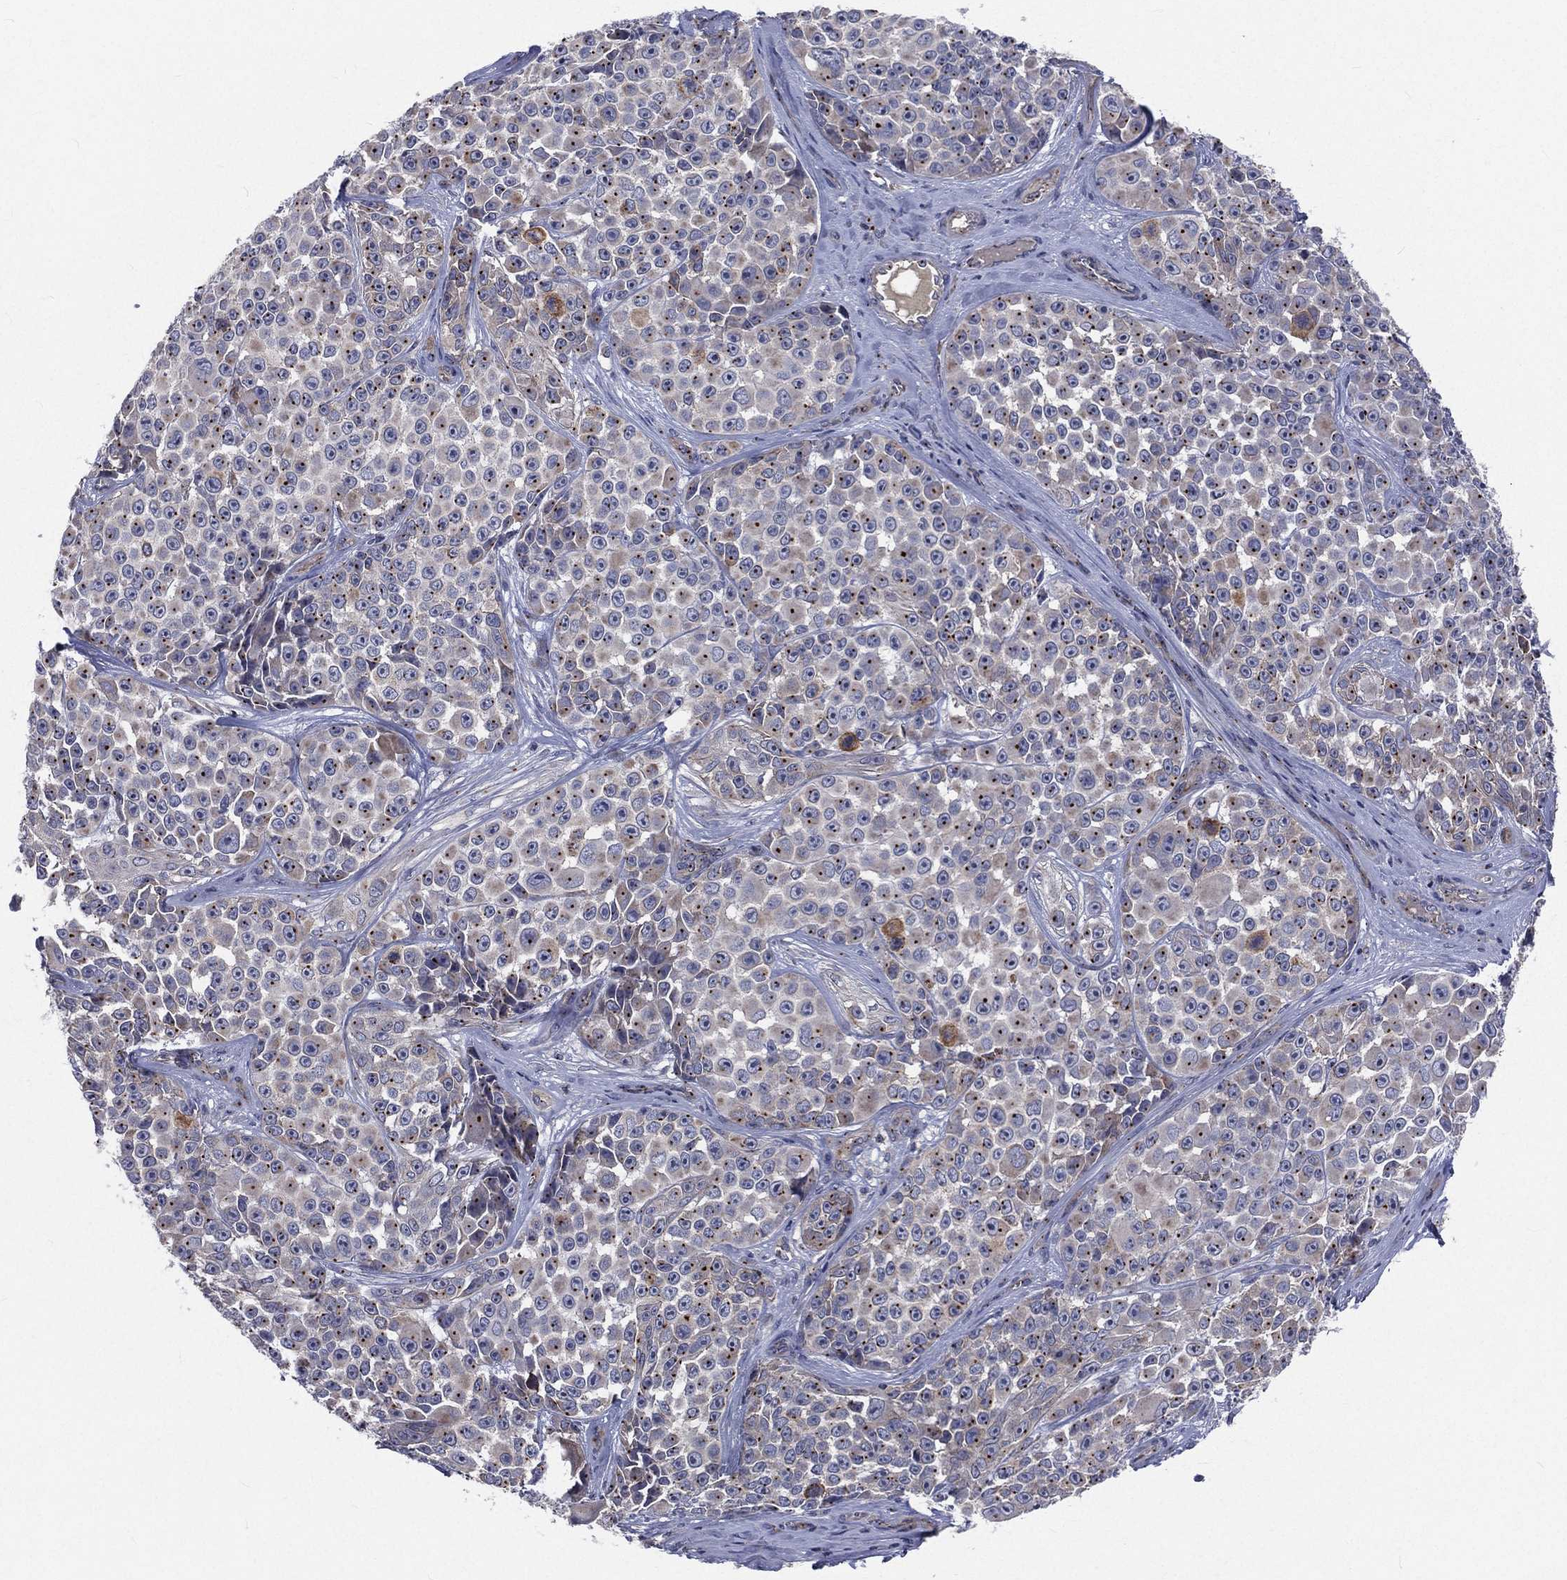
{"staining": {"intensity": "moderate", "quantity": "25%-75%", "location": "cytoplasmic/membranous"}, "tissue": "melanoma", "cell_type": "Tumor cells", "image_type": "cancer", "snomed": [{"axis": "morphology", "description": "Malignant melanoma, NOS"}, {"axis": "topography", "description": "Skin"}], "caption": "Moderate cytoplasmic/membranous protein positivity is seen in approximately 25%-75% of tumor cells in melanoma.", "gene": "CROCC", "patient": {"sex": "female", "age": 88}}